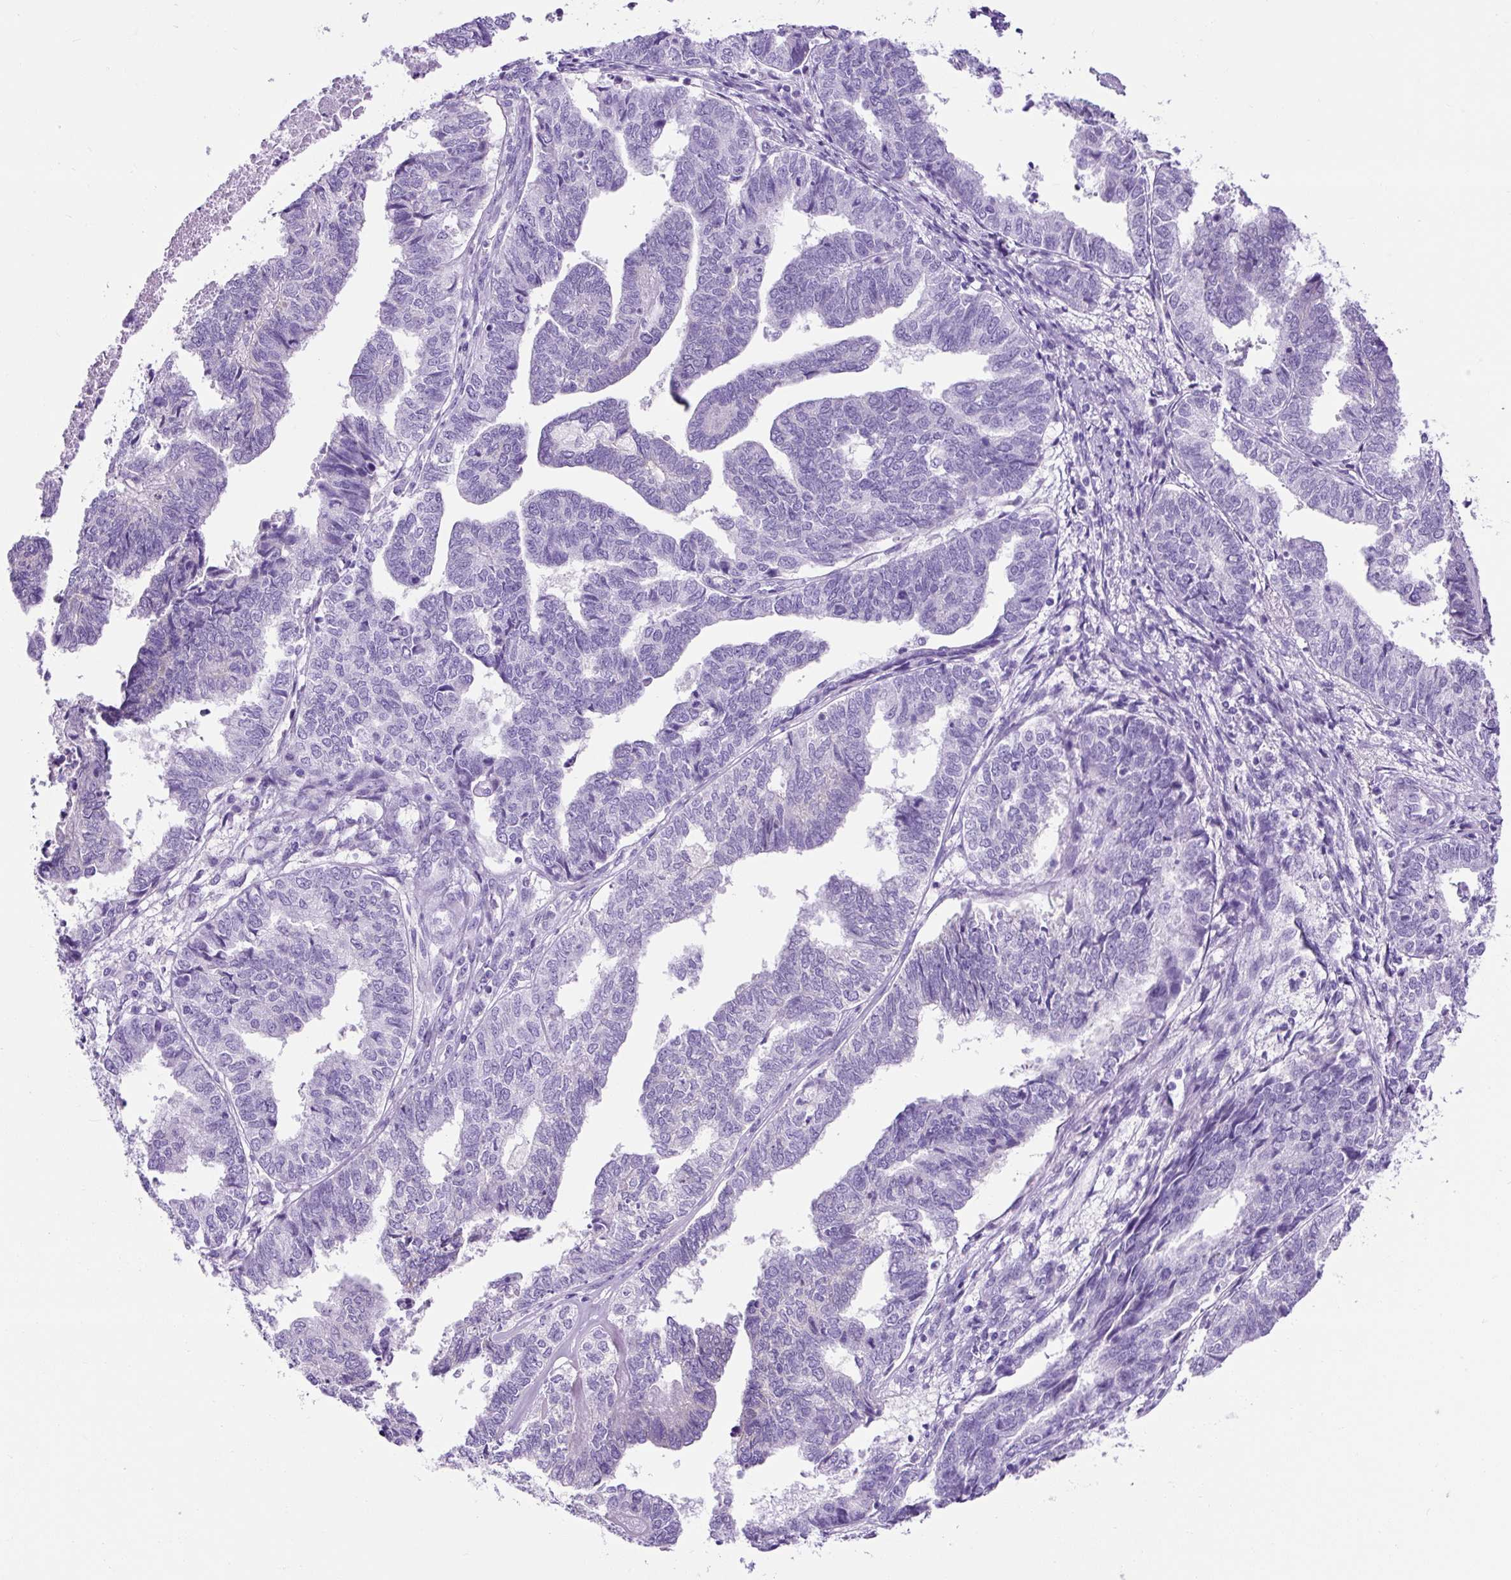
{"staining": {"intensity": "negative", "quantity": "none", "location": "none"}, "tissue": "endometrial cancer", "cell_type": "Tumor cells", "image_type": "cancer", "snomed": [{"axis": "morphology", "description": "Adenocarcinoma, NOS"}, {"axis": "topography", "description": "Endometrium"}], "caption": "The image exhibits no staining of tumor cells in endometrial cancer (adenocarcinoma).", "gene": "KRT12", "patient": {"sex": "female", "age": 73}}